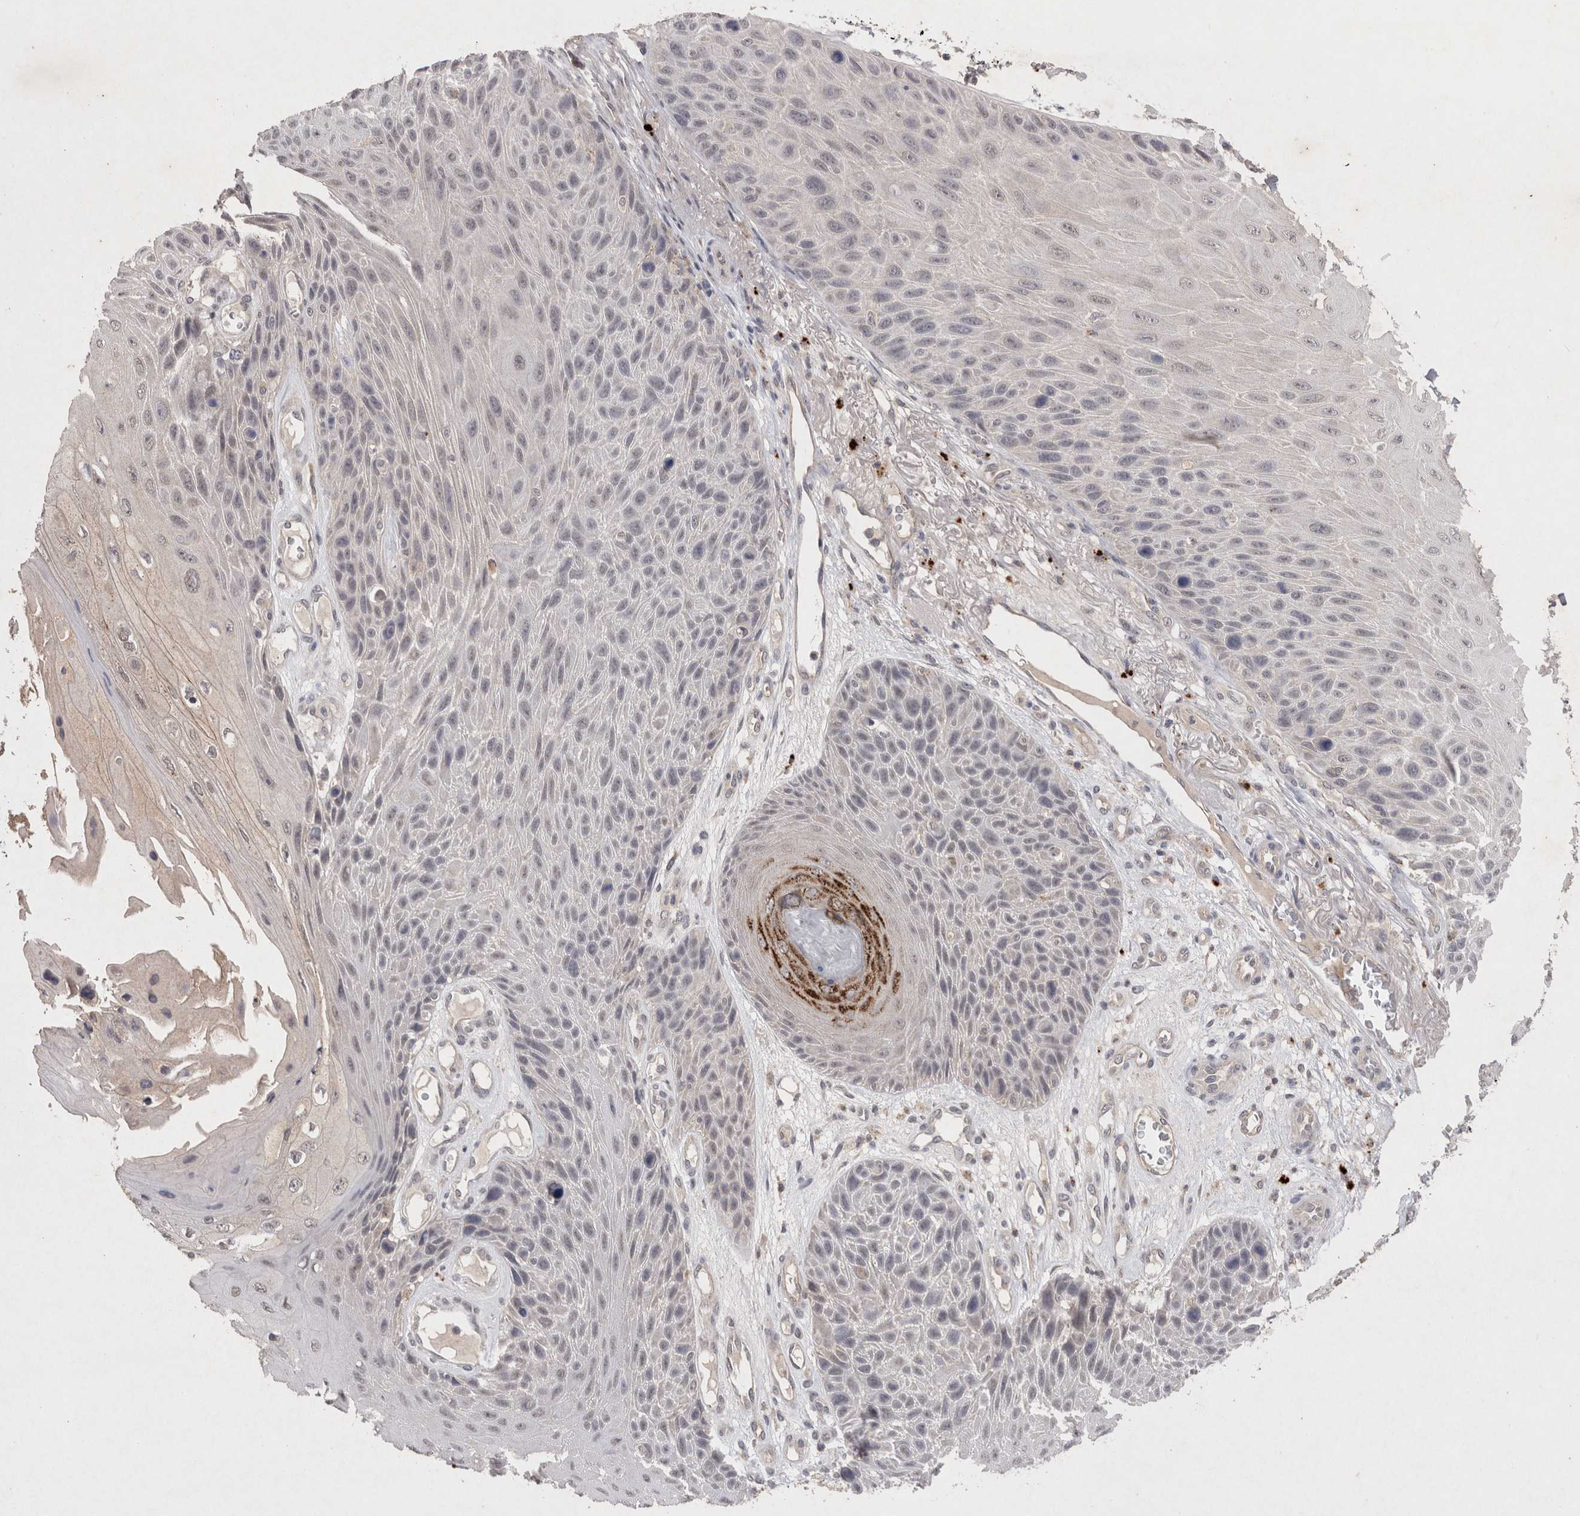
{"staining": {"intensity": "negative", "quantity": "none", "location": "none"}, "tissue": "skin cancer", "cell_type": "Tumor cells", "image_type": "cancer", "snomed": [{"axis": "morphology", "description": "Squamous cell carcinoma, NOS"}, {"axis": "topography", "description": "Skin"}], "caption": "Immunohistochemistry (IHC) micrograph of neoplastic tissue: human skin cancer (squamous cell carcinoma) stained with DAB exhibits no significant protein staining in tumor cells. (DAB (3,3'-diaminobenzidine) immunohistochemistry (IHC) visualized using brightfield microscopy, high magnification).", "gene": "RASSF3", "patient": {"sex": "female", "age": 88}}